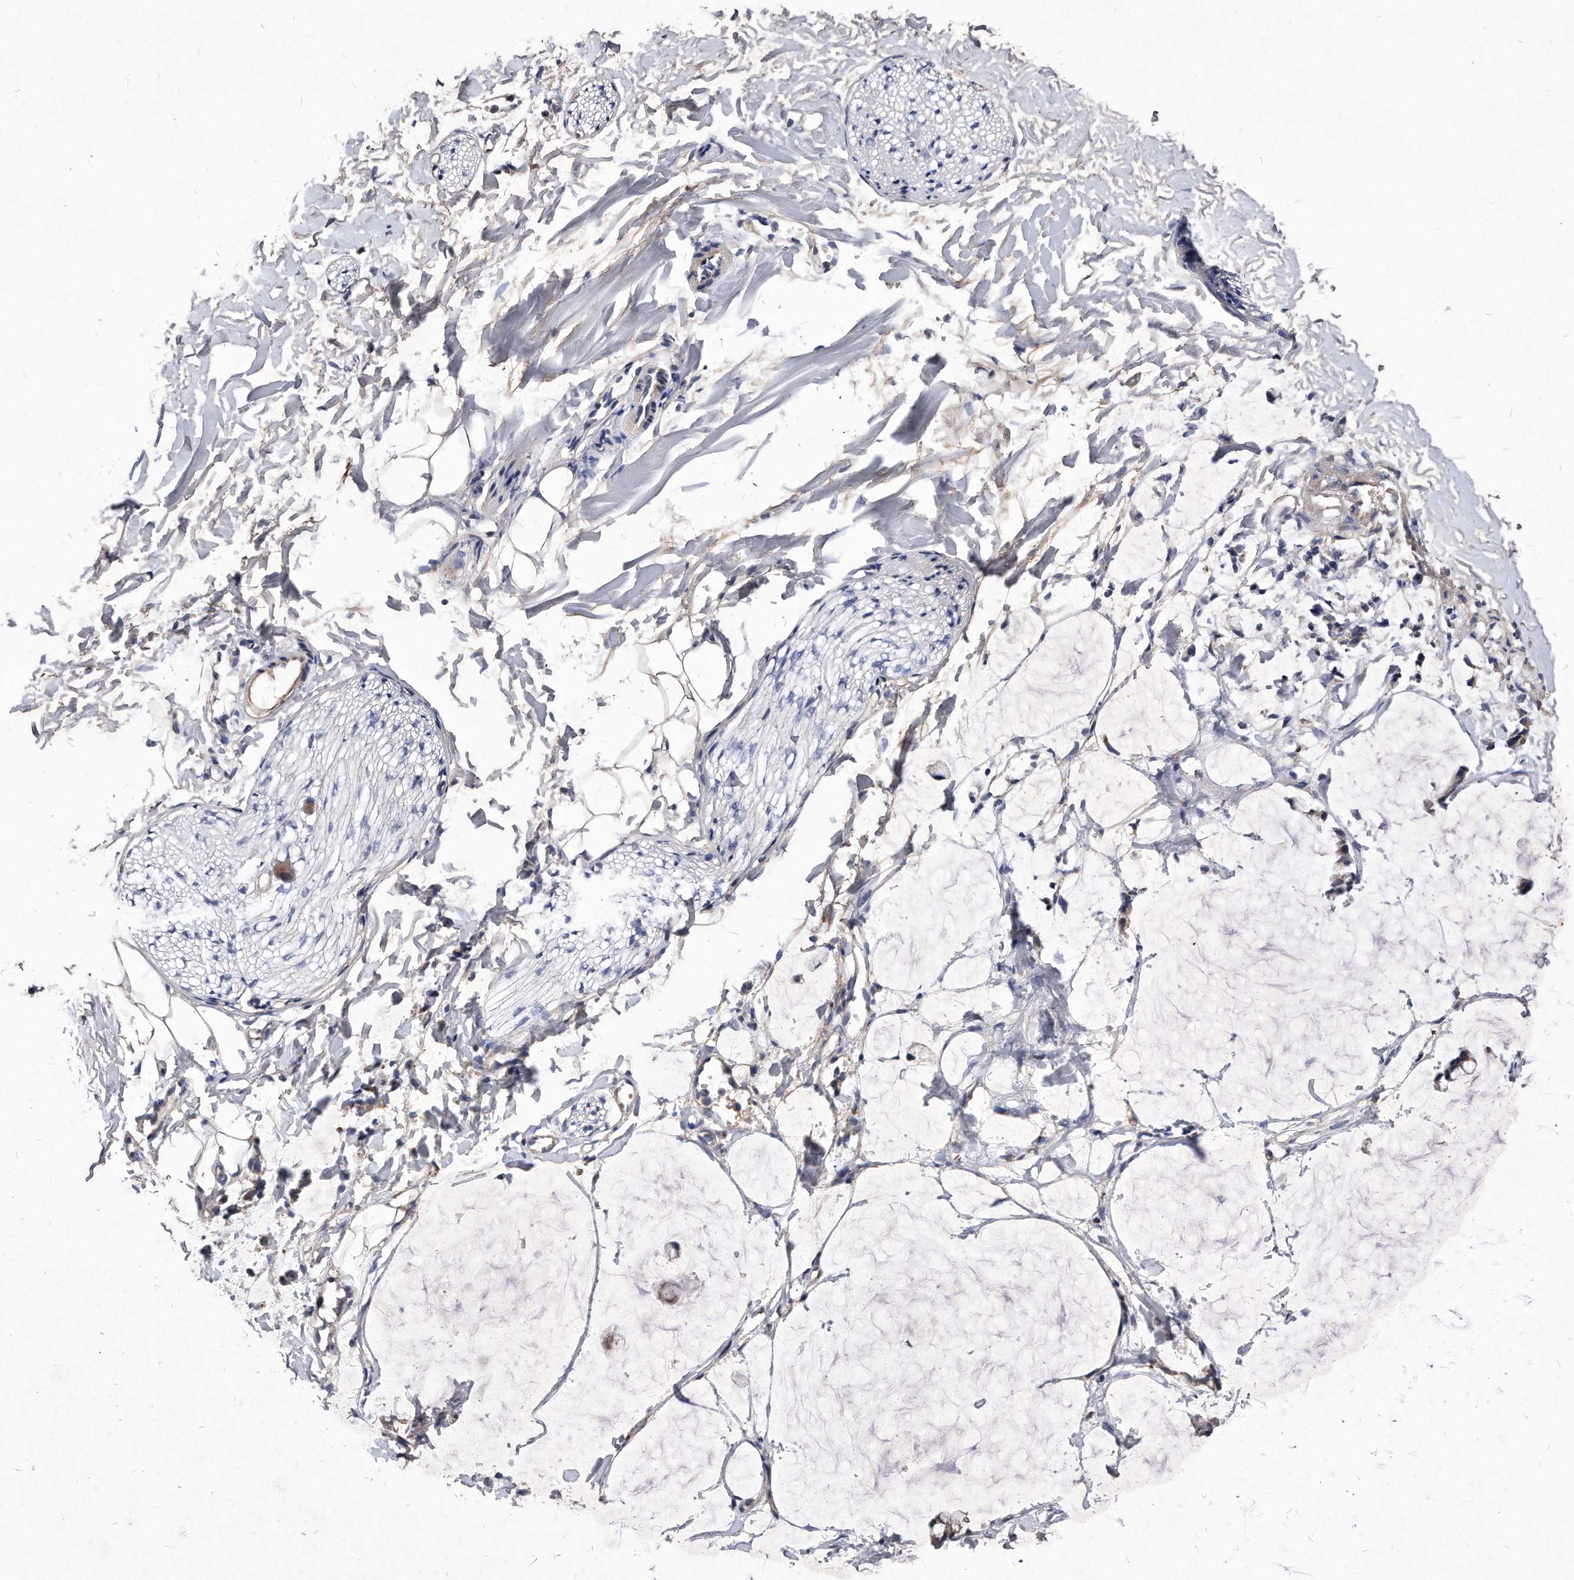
{"staining": {"intensity": "moderate", "quantity": ">75%", "location": "cytoplasmic/membranous"}, "tissue": "adipose tissue", "cell_type": "Adipocytes", "image_type": "normal", "snomed": [{"axis": "morphology", "description": "Normal tissue, NOS"}, {"axis": "morphology", "description": "Adenocarcinoma, NOS"}, {"axis": "topography", "description": "Colon"}, {"axis": "topography", "description": "Peripheral nerve tissue"}], "caption": "Immunohistochemistry (IHC) histopathology image of unremarkable adipose tissue stained for a protein (brown), which shows medium levels of moderate cytoplasmic/membranous staining in about >75% of adipocytes.", "gene": "MGAT4A", "patient": {"sex": "male", "age": 14}}